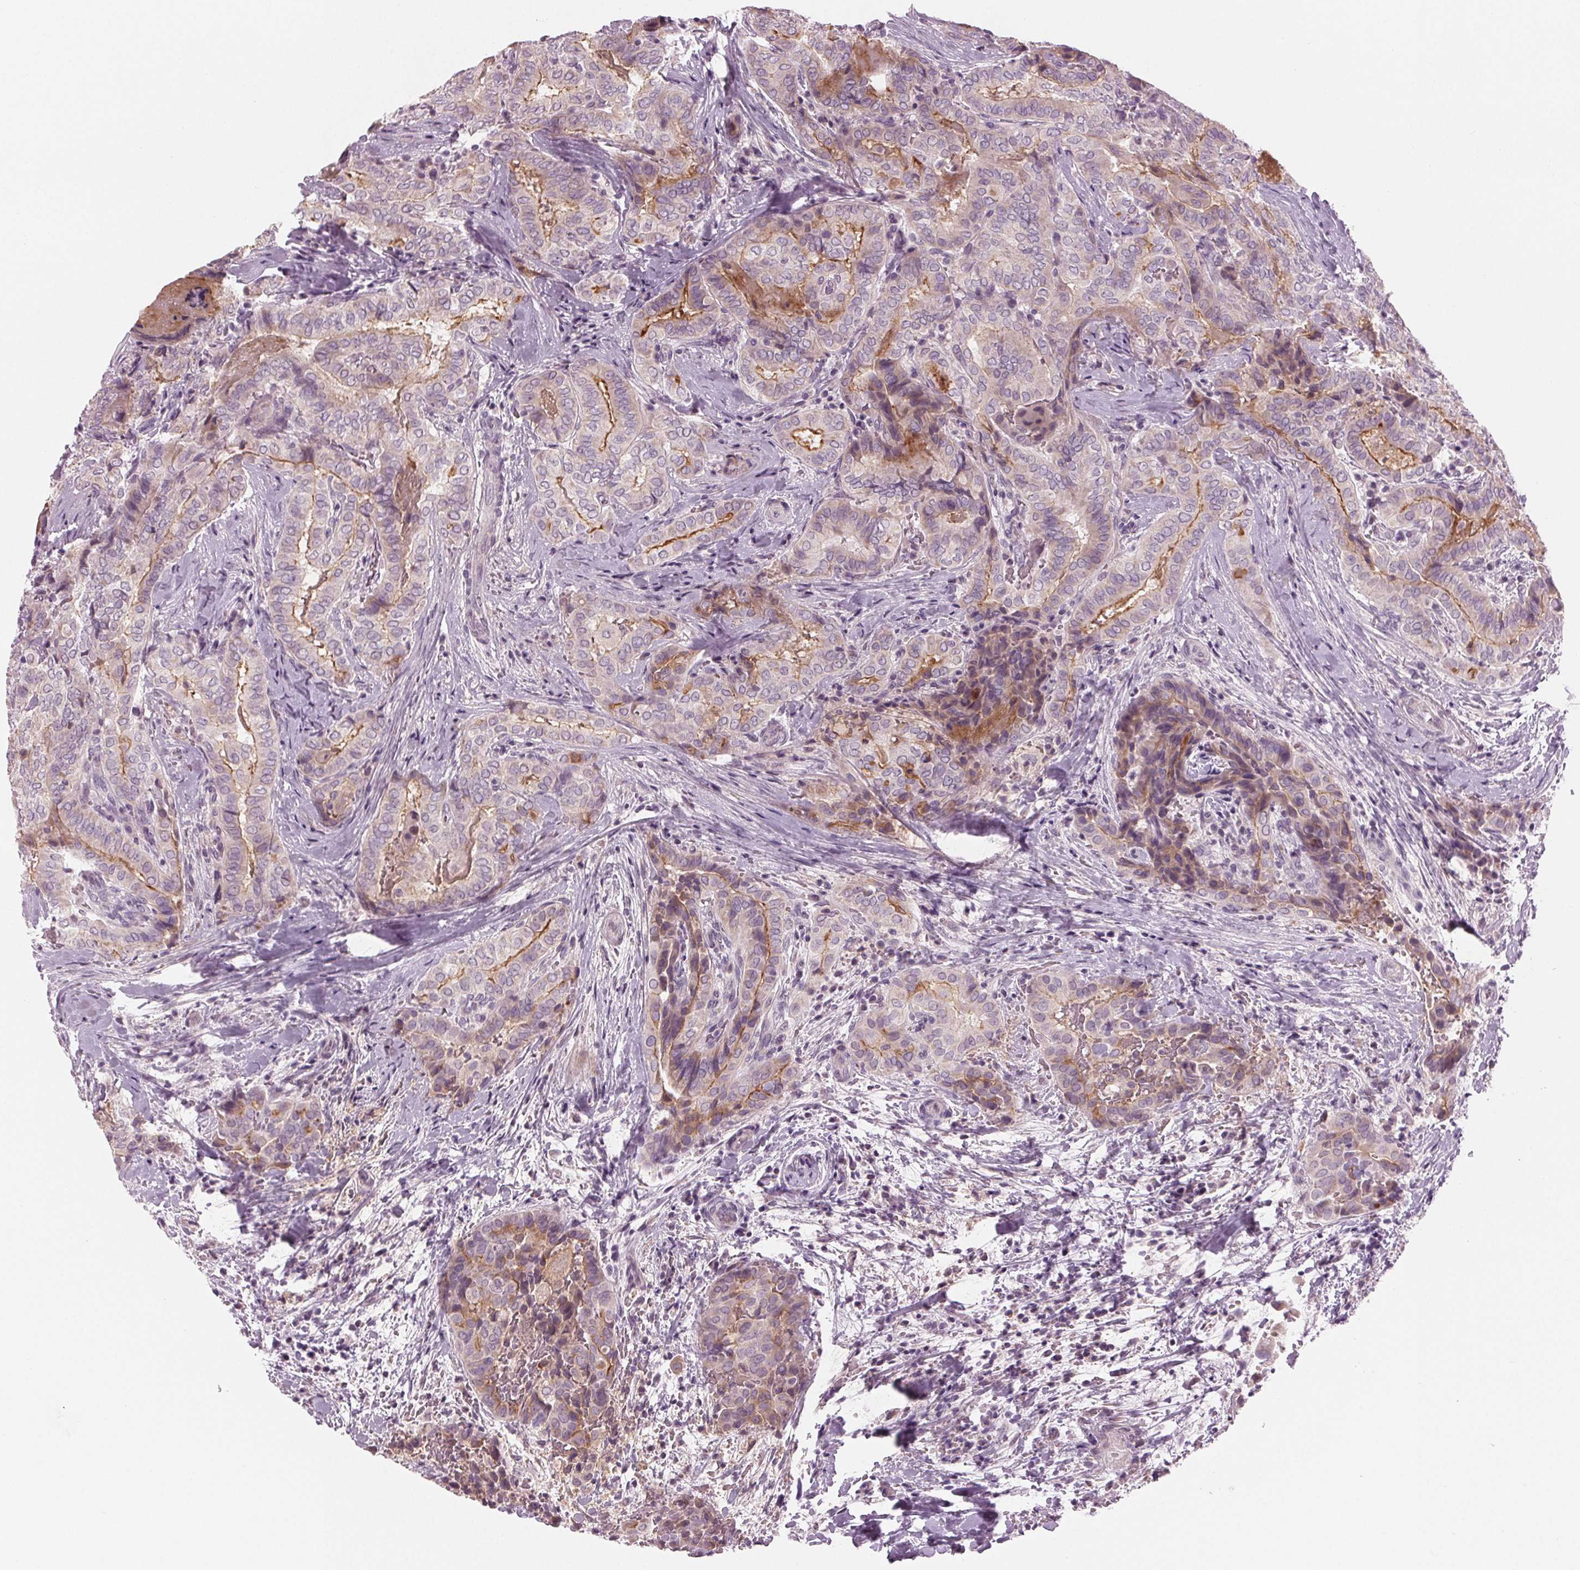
{"staining": {"intensity": "moderate", "quantity": "25%-75%", "location": "cytoplasmic/membranous"}, "tissue": "thyroid cancer", "cell_type": "Tumor cells", "image_type": "cancer", "snomed": [{"axis": "morphology", "description": "Papillary adenocarcinoma, NOS"}, {"axis": "topography", "description": "Thyroid gland"}], "caption": "A photomicrograph showing moderate cytoplasmic/membranous expression in approximately 25%-75% of tumor cells in thyroid cancer (papillary adenocarcinoma), as visualized by brown immunohistochemical staining.", "gene": "PRAP1", "patient": {"sex": "female", "age": 61}}